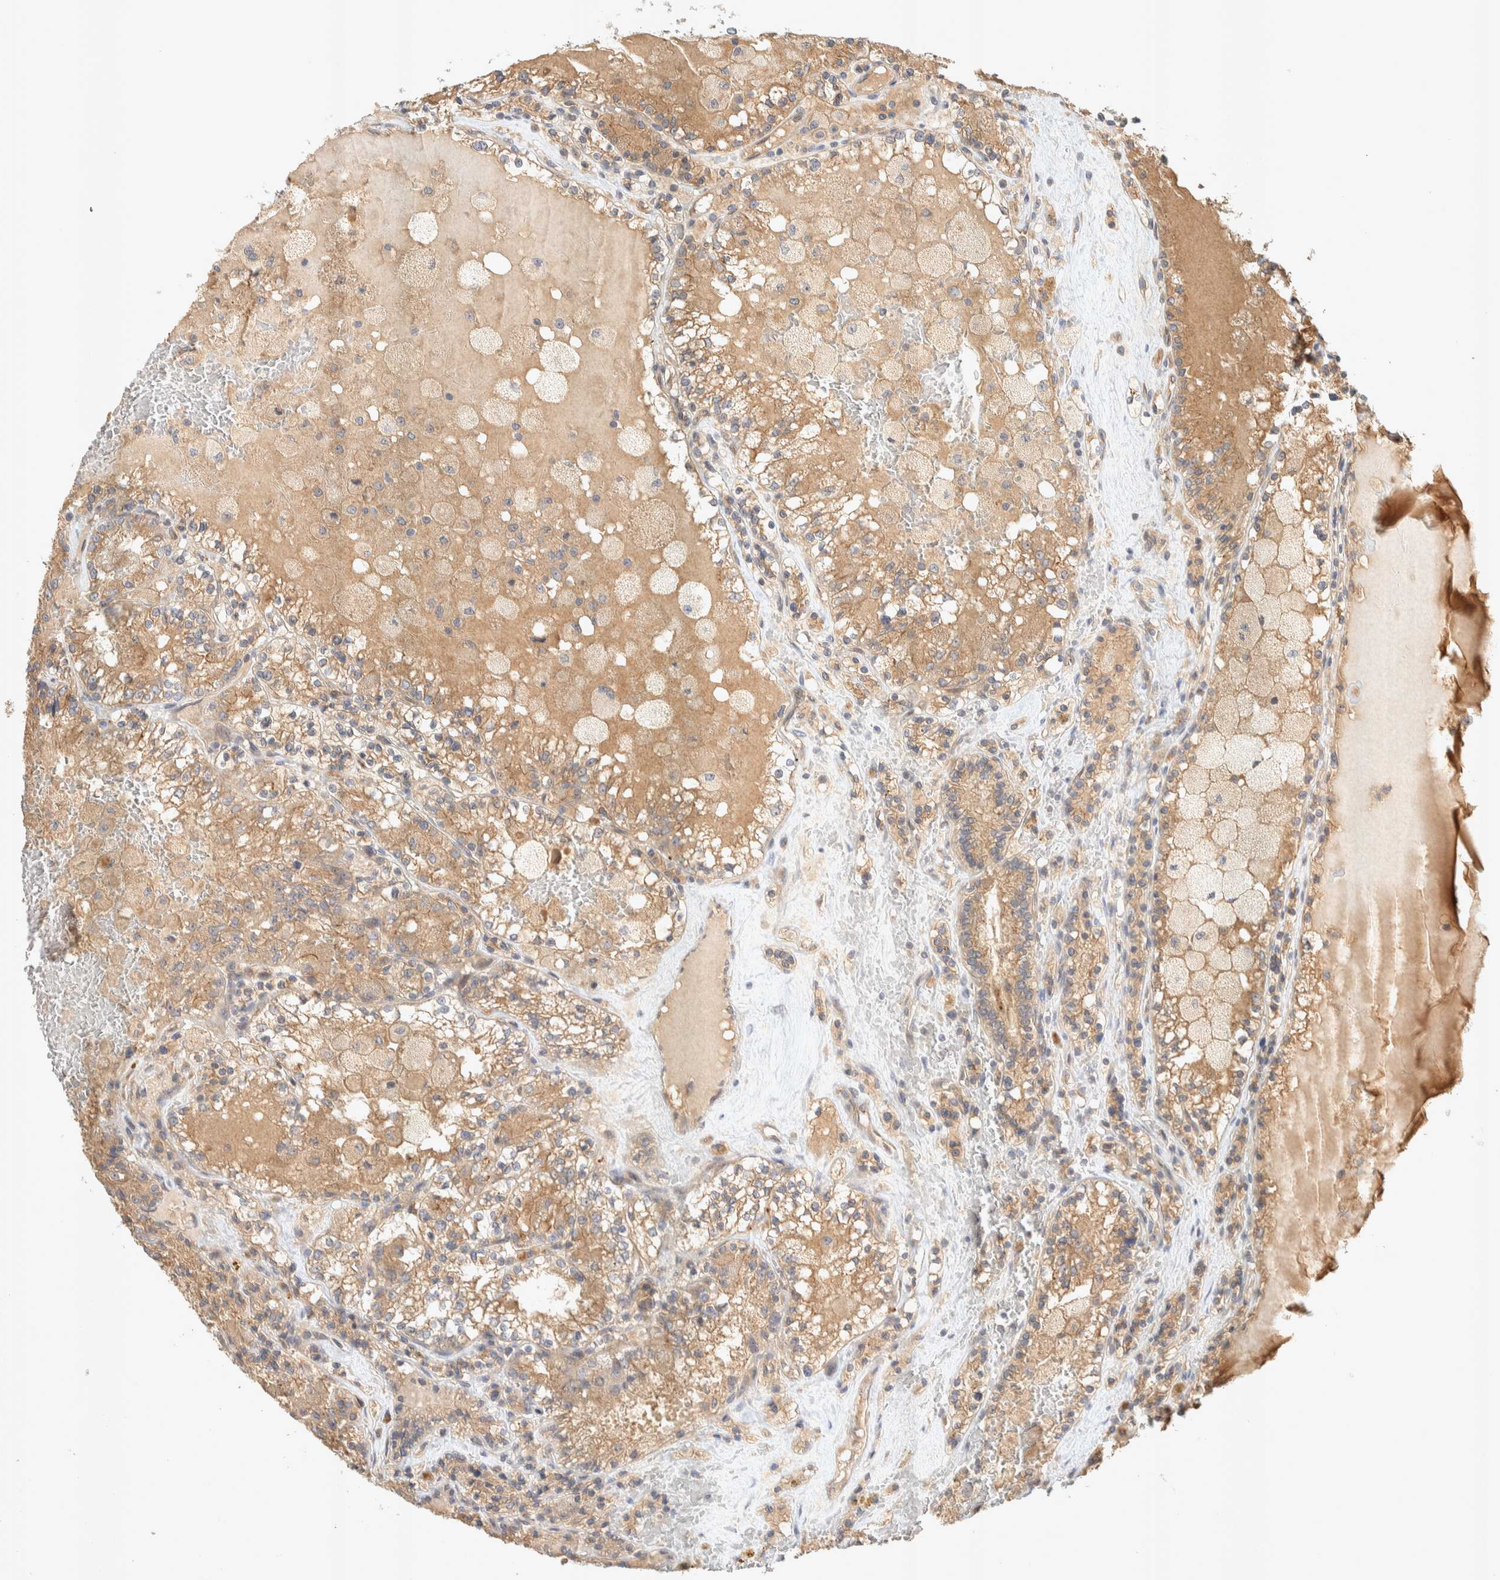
{"staining": {"intensity": "moderate", "quantity": ">75%", "location": "cytoplasmic/membranous"}, "tissue": "renal cancer", "cell_type": "Tumor cells", "image_type": "cancer", "snomed": [{"axis": "morphology", "description": "Adenocarcinoma, NOS"}, {"axis": "topography", "description": "Kidney"}], "caption": "A histopathology image of adenocarcinoma (renal) stained for a protein shows moderate cytoplasmic/membranous brown staining in tumor cells.", "gene": "PXK", "patient": {"sex": "female", "age": 56}}